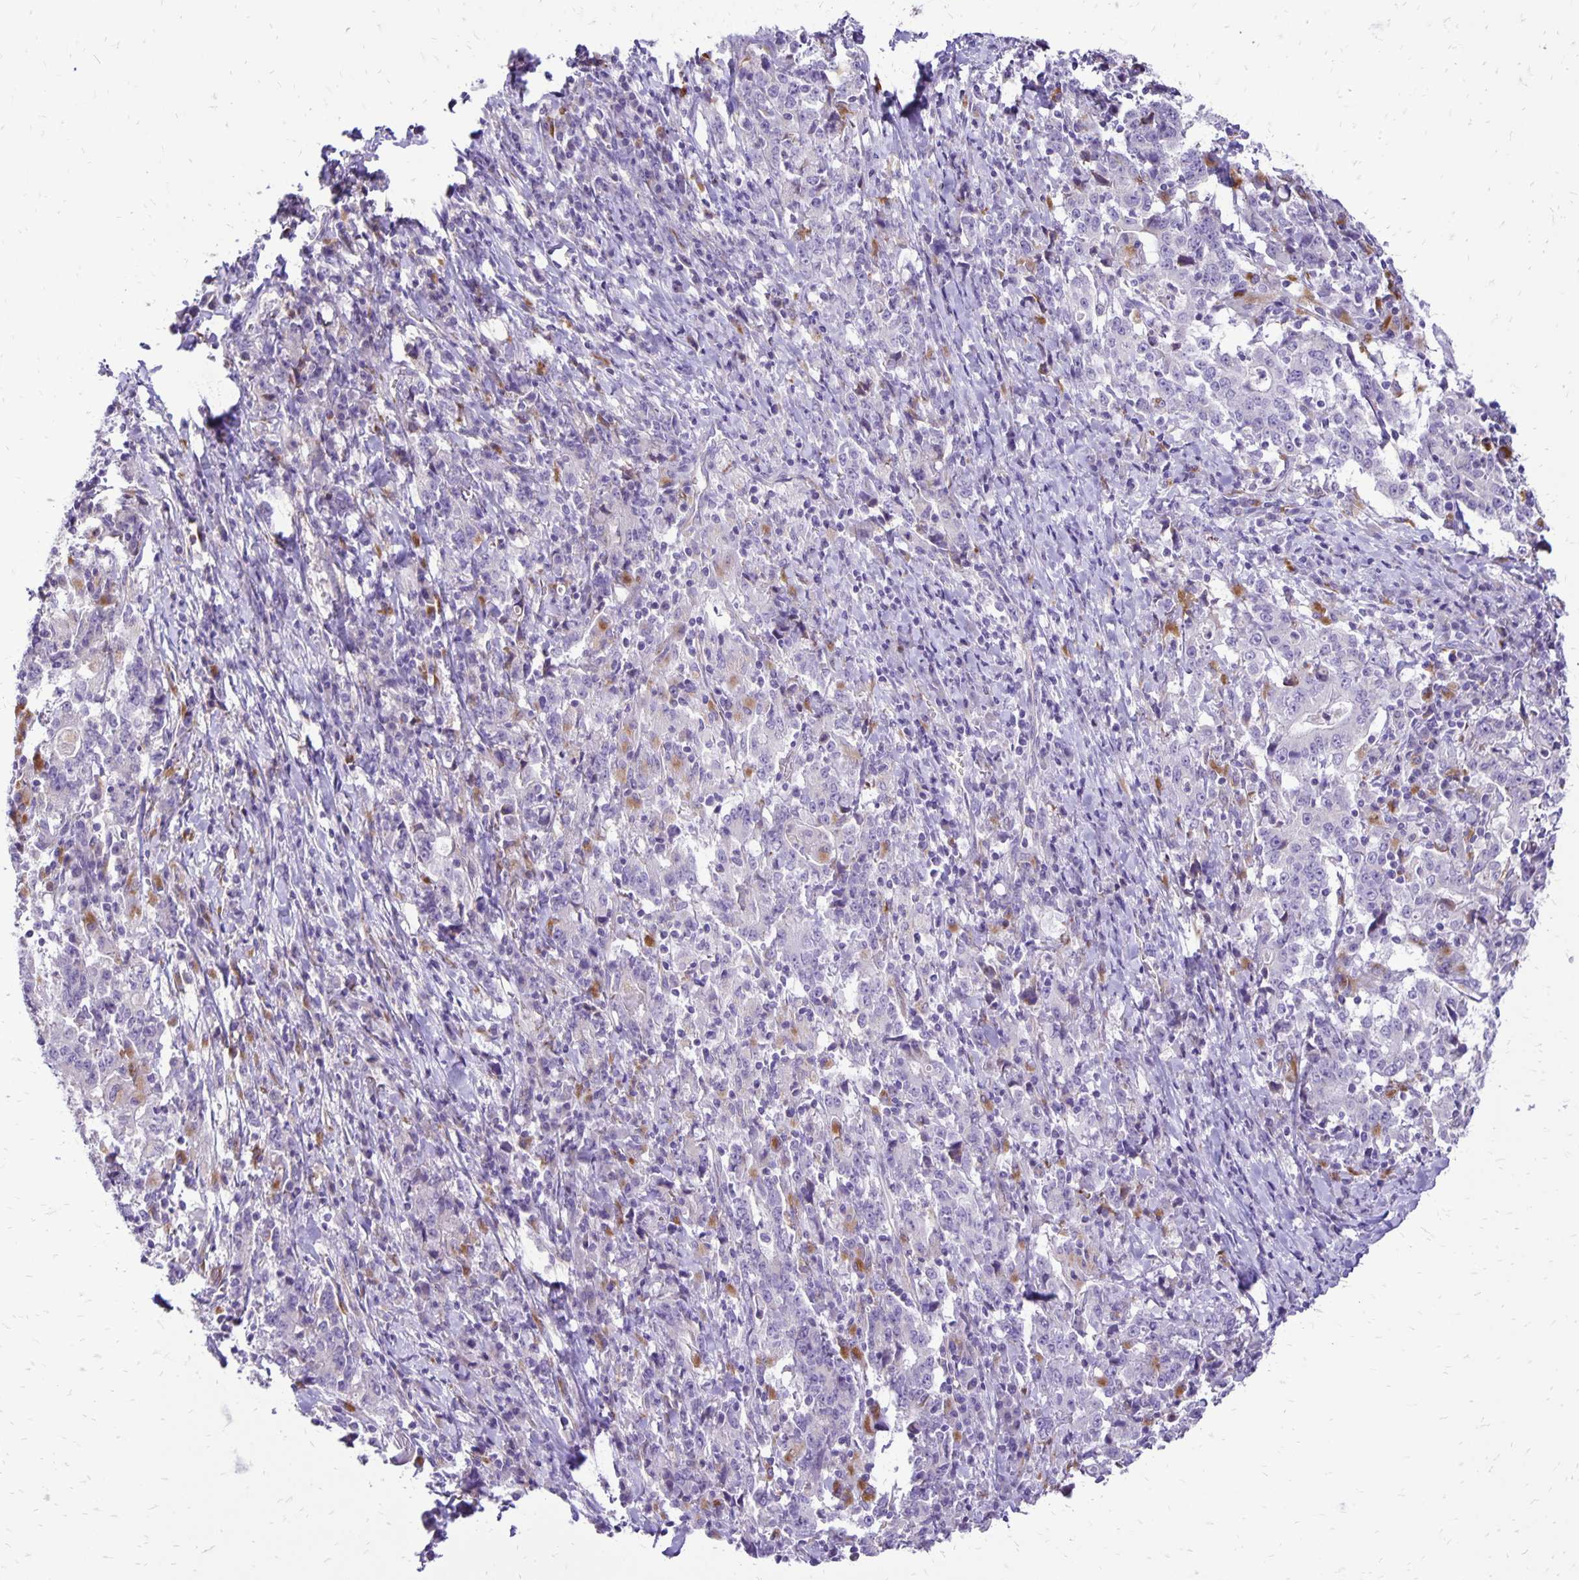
{"staining": {"intensity": "negative", "quantity": "none", "location": "none"}, "tissue": "stomach cancer", "cell_type": "Tumor cells", "image_type": "cancer", "snomed": [{"axis": "morphology", "description": "Normal tissue, NOS"}, {"axis": "morphology", "description": "Adenocarcinoma, NOS"}, {"axis": "topography", "description": "Stomach, upper"}, {"axis": "topography", "description": "Stomach"}], "caption": "Image shows no significant protein staining in tumor cells of stomach cancer (adenocarcinoma).", "gene": "EIF5A", "patient": {"sex": "male", "age": 59}}